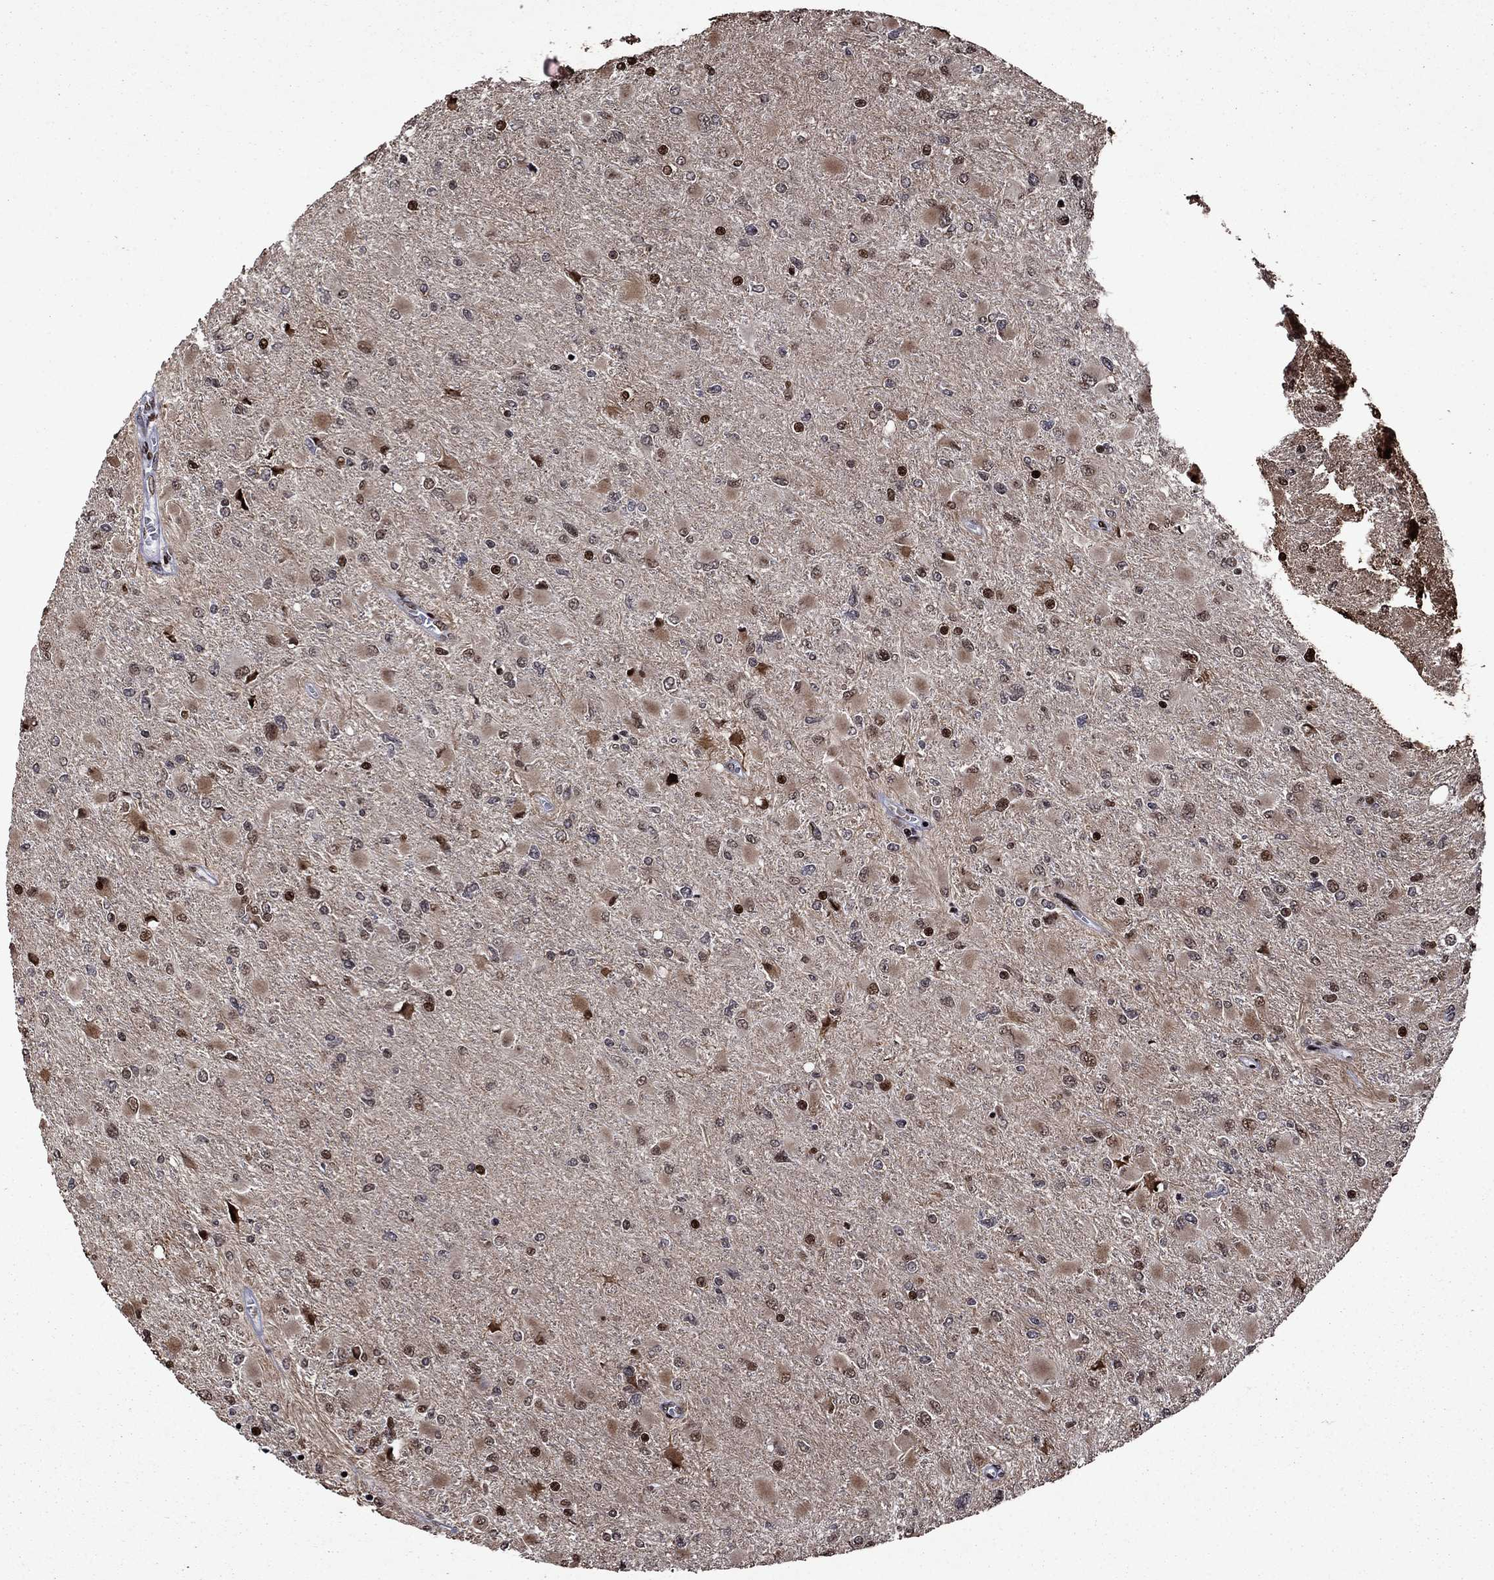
{"staining": {"intensity": "strong", "quantity": "<25%", "location": "nuclear"}, "tissue": "glioma", "cell_type": "Tumor cells", "image_type": "cancer", "snomed": [{"axis": "morphology", "description": "Glioma, malignant, High grade"}, {"axis": "topography", "description": "Cerebral cortex"}], "caption": "This histopathology image reveals immunohistochemistry staining of human glioma, with medium strong nuclear expression in about <25% of tumor cells.", "gene": "LIMK1", "patient": {"sex": "female", "age": 36}}